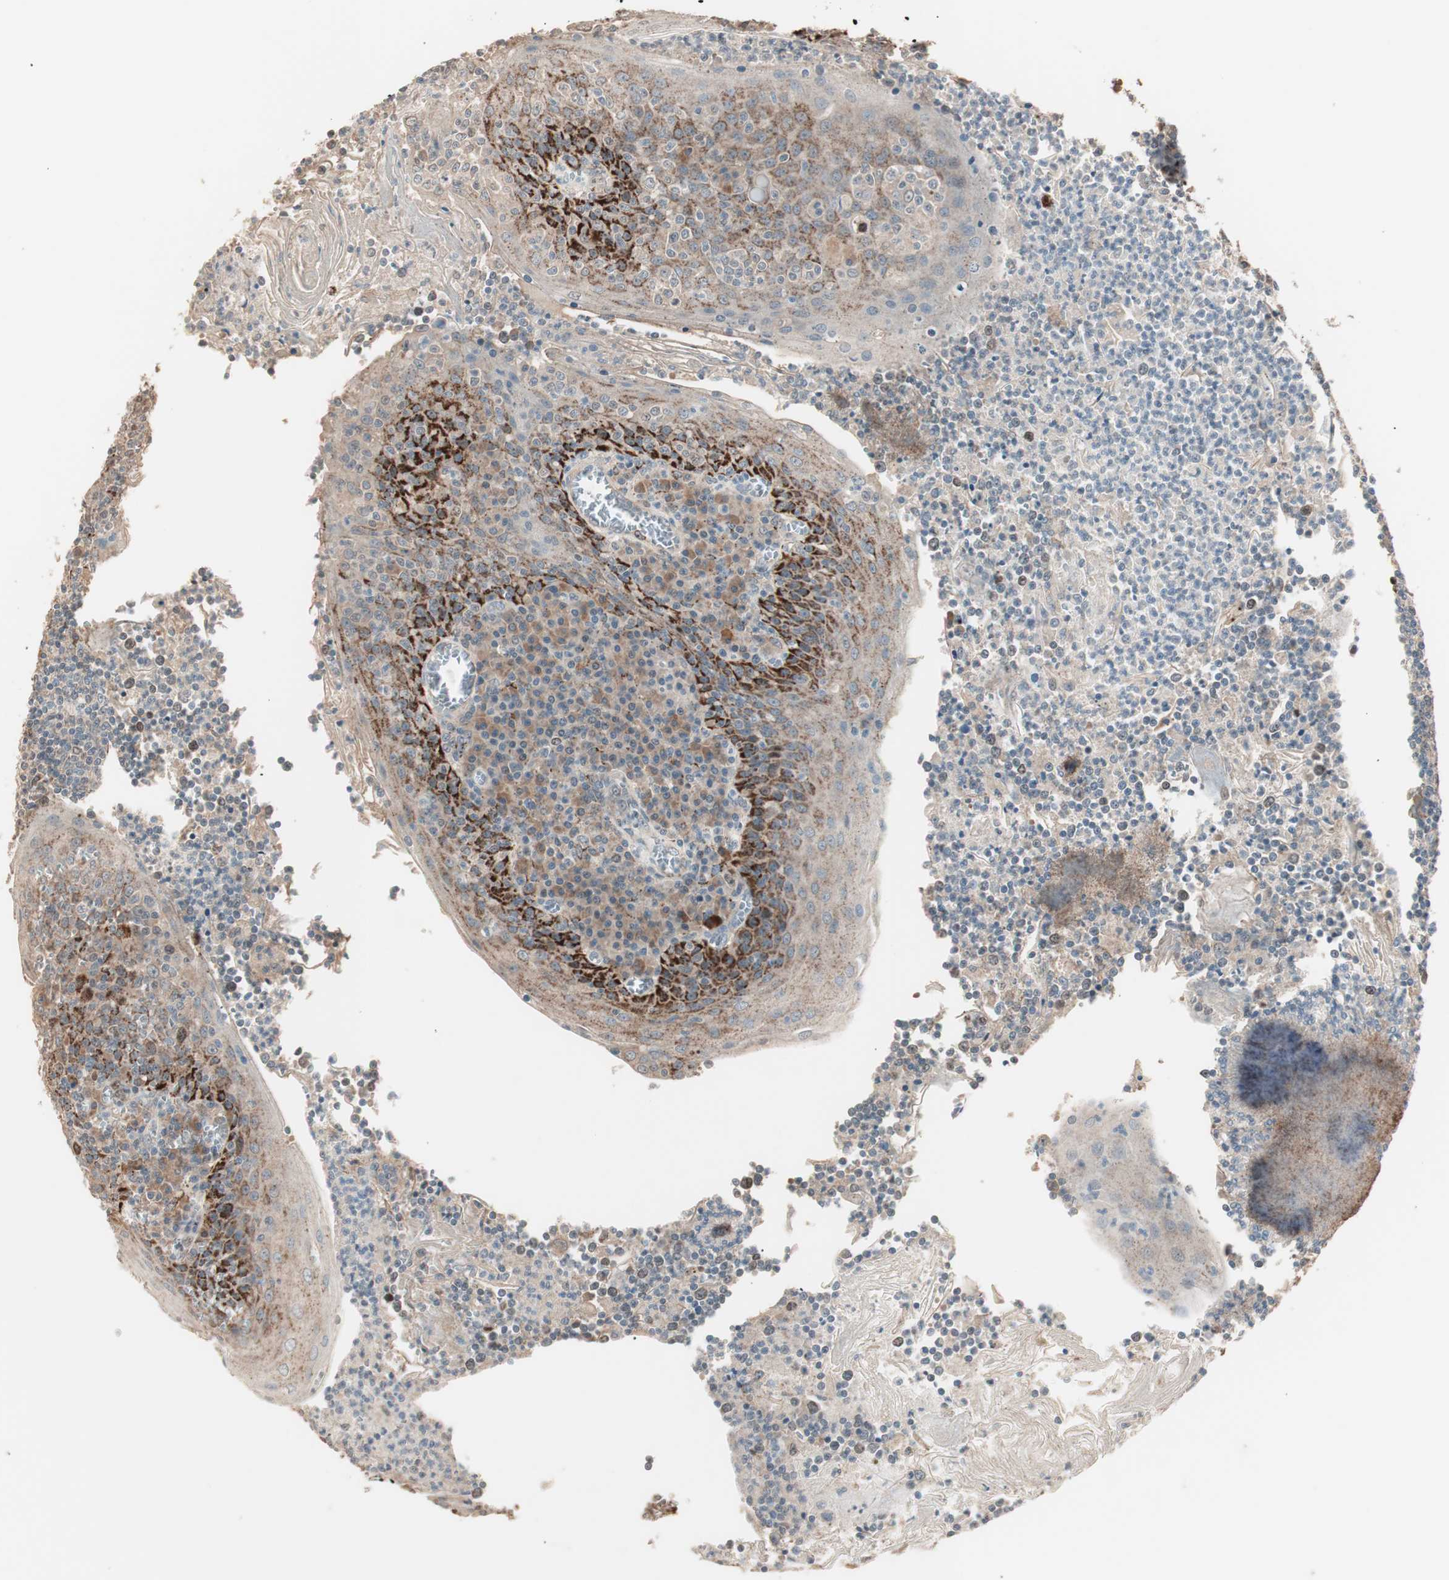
{"staining": {"intensity": "weak", "quantity": ">75%", "location": "cytoplasmic/membranous,nuclear"}, "tissue": "tonsil", "cell_type": "Germinal center cells", "image_type": "normal", "snomed": [{"axis": "morphology", "description": "Normal tissue, NOS"}, {"axis": "topography", "description": "Tonsil"}], "caption": "High-power microscopy captured an IHC photomicrograph of benign tonsil, revealing weak cytoplasmic/membranous,nuclear expression in about >75% of germinal center cells. (DAB (3,3'-diaminobenzidine) IHC with brightfield microscopy, high magnification).", "gene": "NFRKB", "patient": {"sex": "male", "age": 31}}